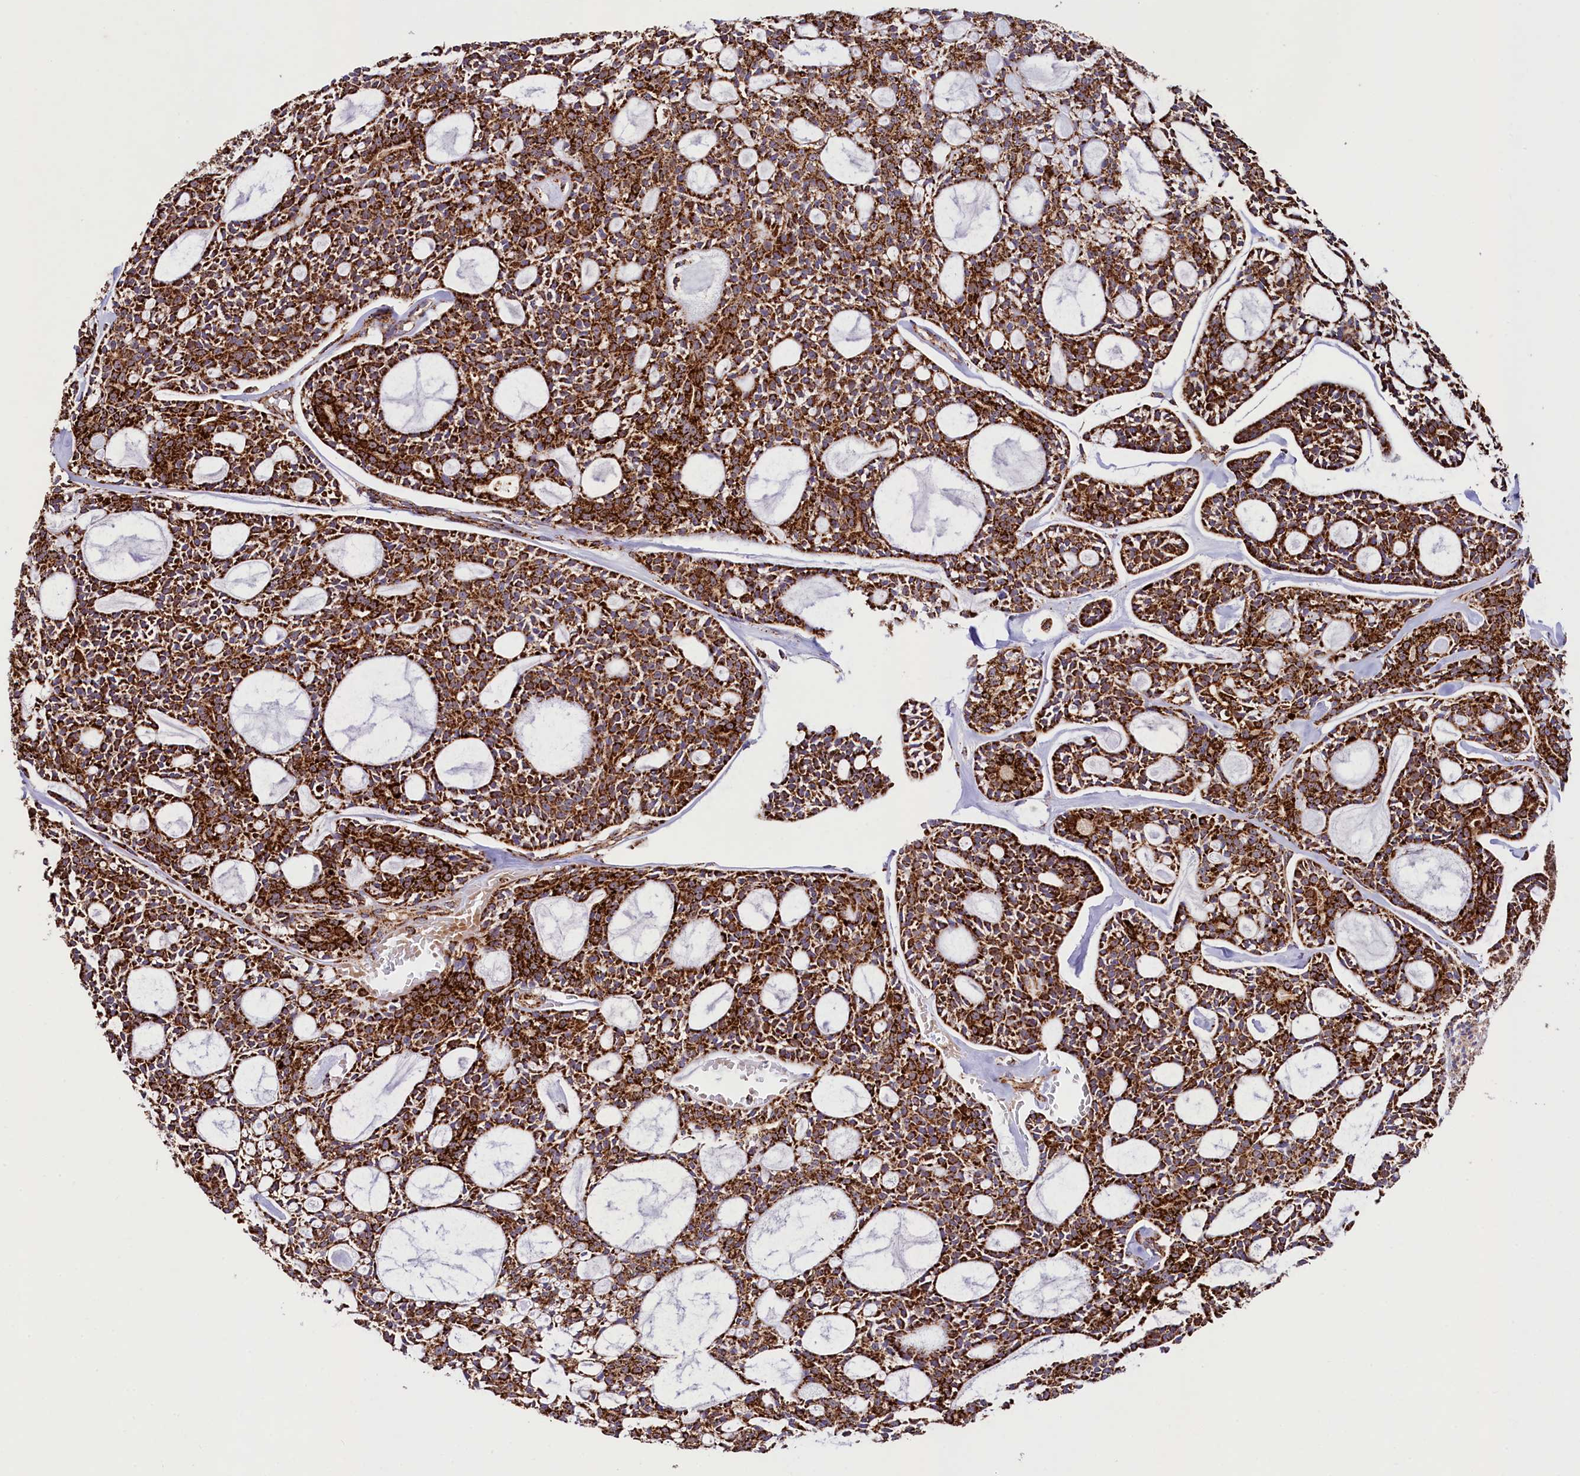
{"staining": {"intensity": "strong", "quantity": ">75%", "location": "cytoplasmic/membranous"}, "tissue": "head and neck cancer", "cell_type": "Tumor cells", "image_type": "cancer", "snomed": [{"axis": "morphology", "description": "Adenocarcinoma, NOS"}, {"axis": "topography", "description": "Salivary gland"}, {"axis": "topography", "description": "Head-Neck"}], "caption": "Human head and neck cancer stained for a protein (brown) demonstrates strong cytoplasmic/membranous positive staining in about >75% of tumor cells.", "gene": "CLYBL", "patient": {"sex": "male", "age": 55}}